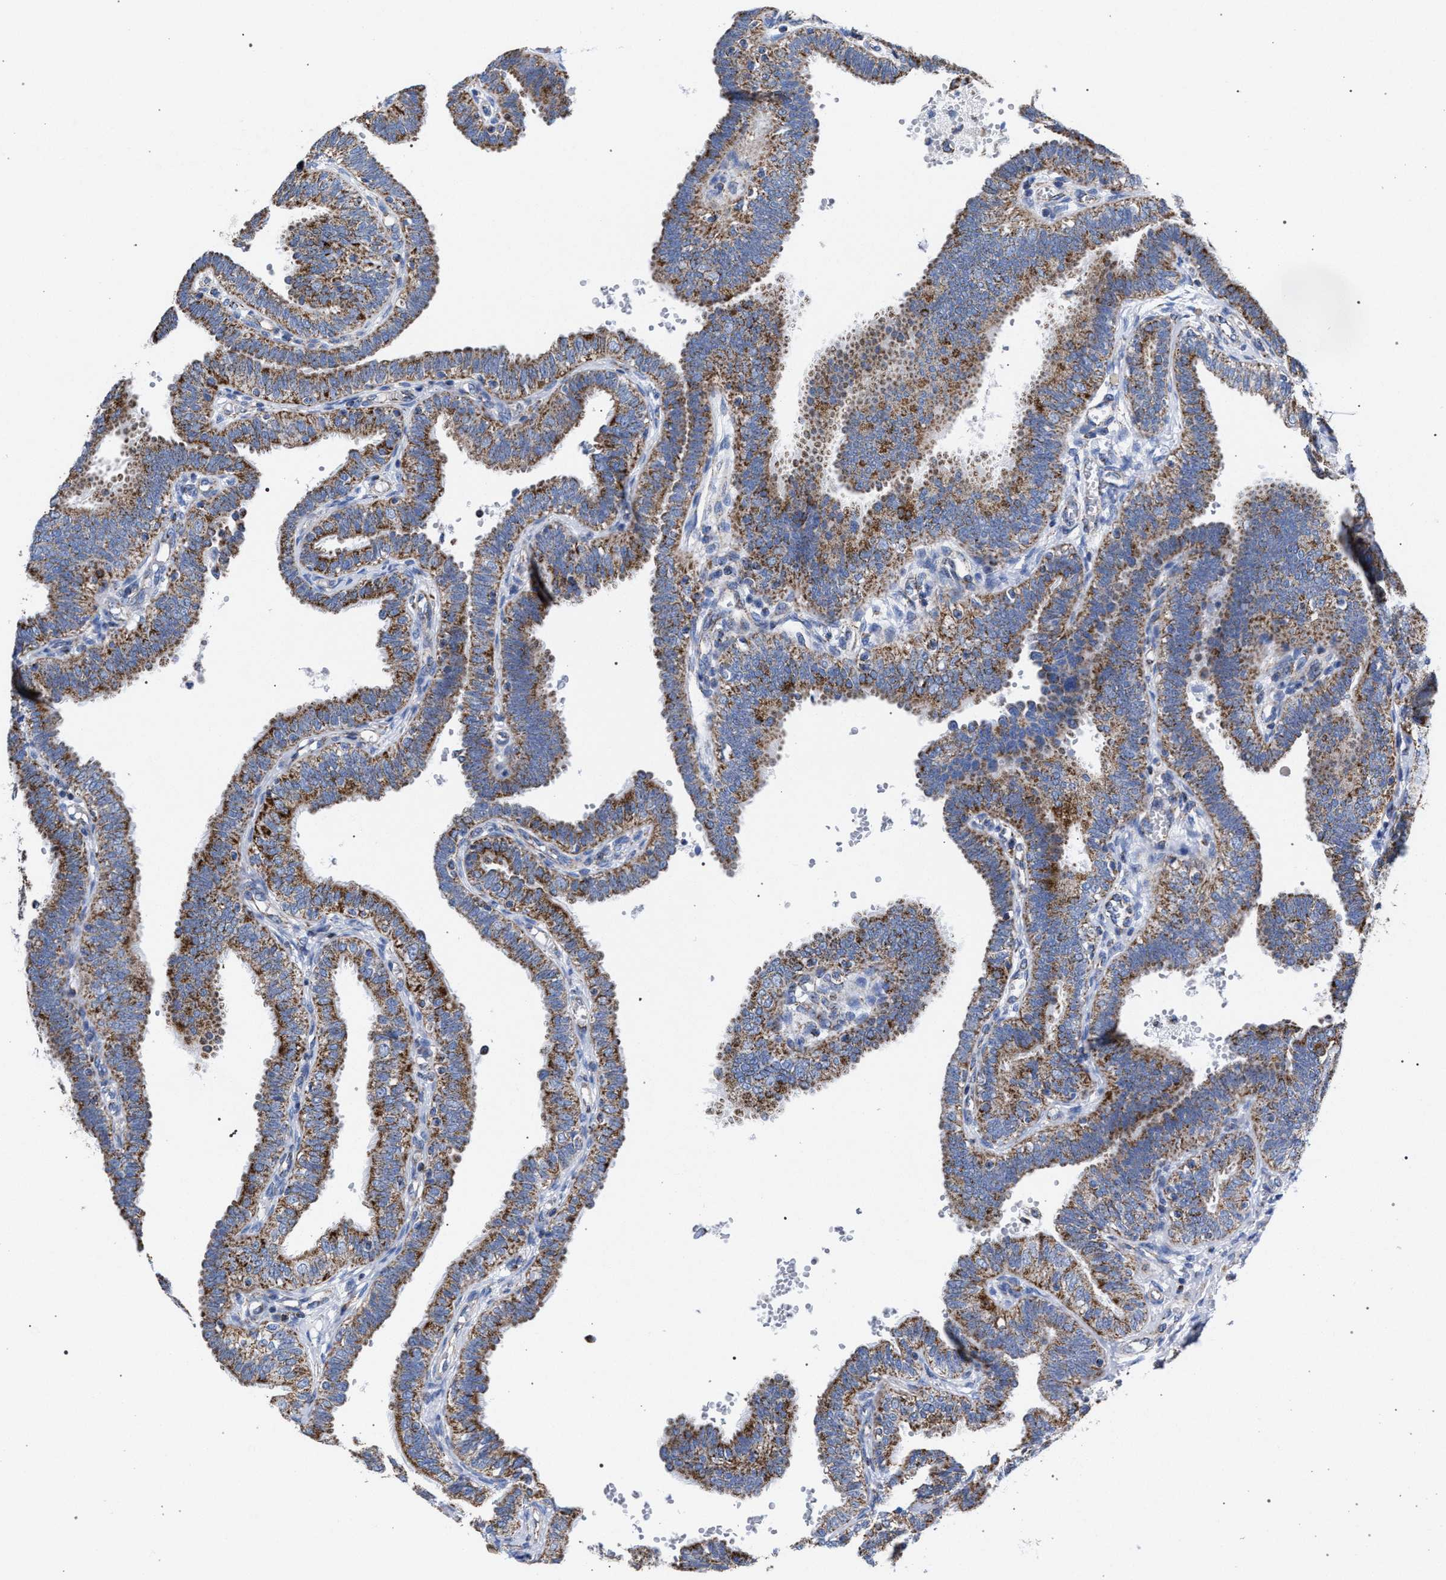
{"staining": {"intensity": "moderate", "quantity": ">75%", "location": "cytoplasmic/membranous"}, "tissue": "fallopian tube", "cell_type": "Glandular cells", "image_type": "normal", "snomed": [{"axis": "morphology", "description": "Normal tissue, NOS"}, {"axis": "topography", "description": "Fallopian tube"}, {"axis": "topography", "description": "Placenta"}], "caption": "Glandular cells demonstrate medium levels of moderate cytoplasmic/membranous staining in about >75% of cells in unremarkable fallopian tube. The staining is performed using DAB brown chromogen to label protein expression. The nuclei are counter-stained blue using hematoxylin.", "gene": "ACADS", "patient": {"sex": "female", "age": 34}}